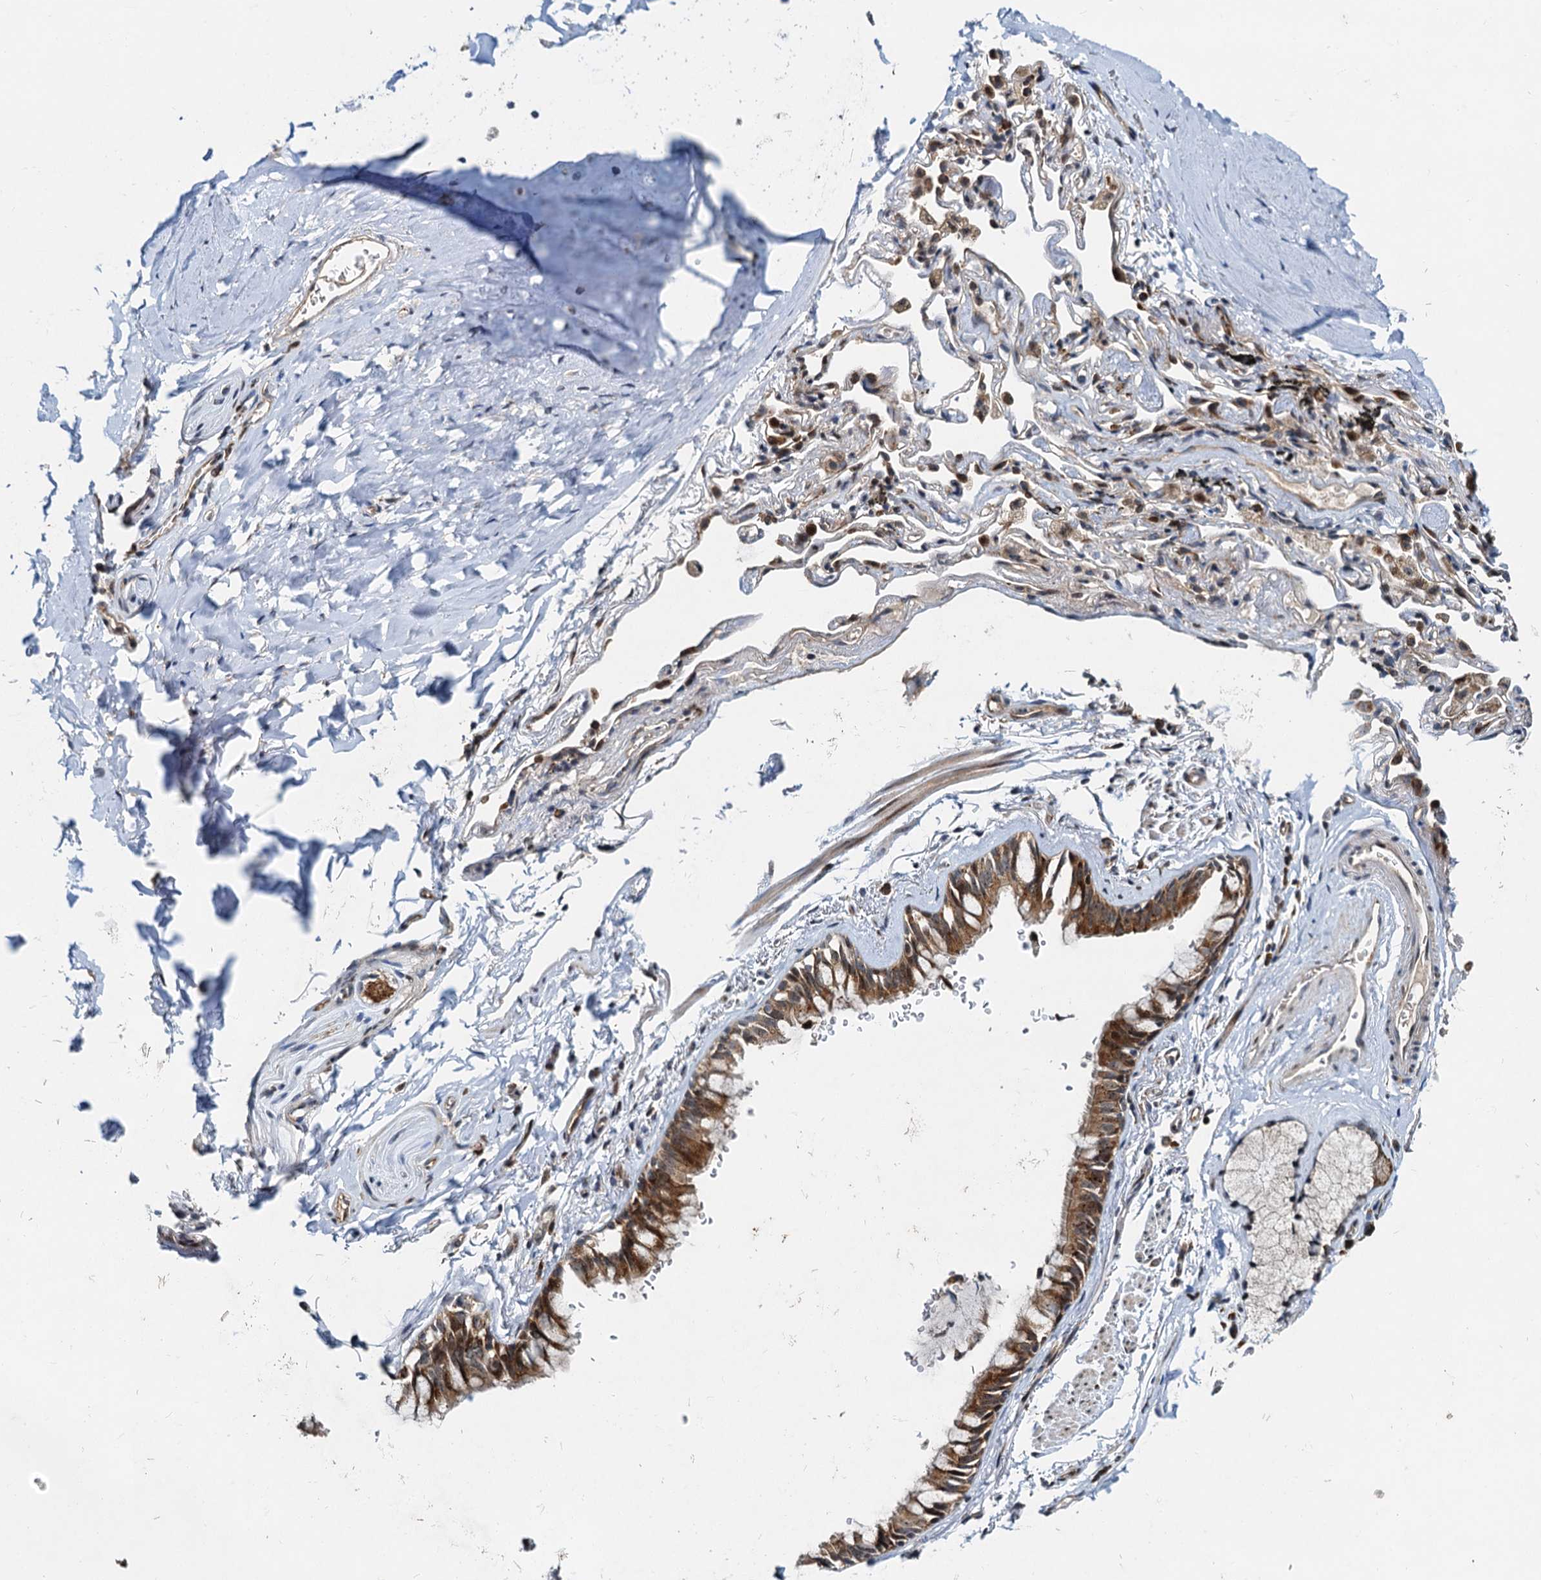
{"staining": {"intensity": "negative", "quantity": "none", "location": "none"}, "tissue": "adipose tissue", "cell_type": "Adipocytes", "image_type": "normal", "snomed": [{"axis": "morphology", "description": "Normal tissue, NOS"}, {"axis": "topography", "description": "Lymph node"}, {"axis": "topography", "description": "Bronchus"}], "caption": "Immunohistochemistry of benign adipose tissue reveals no staining in adipocytes.", "gene": "DNAJC21", "patient": {"sex": "male", "age": 63}}